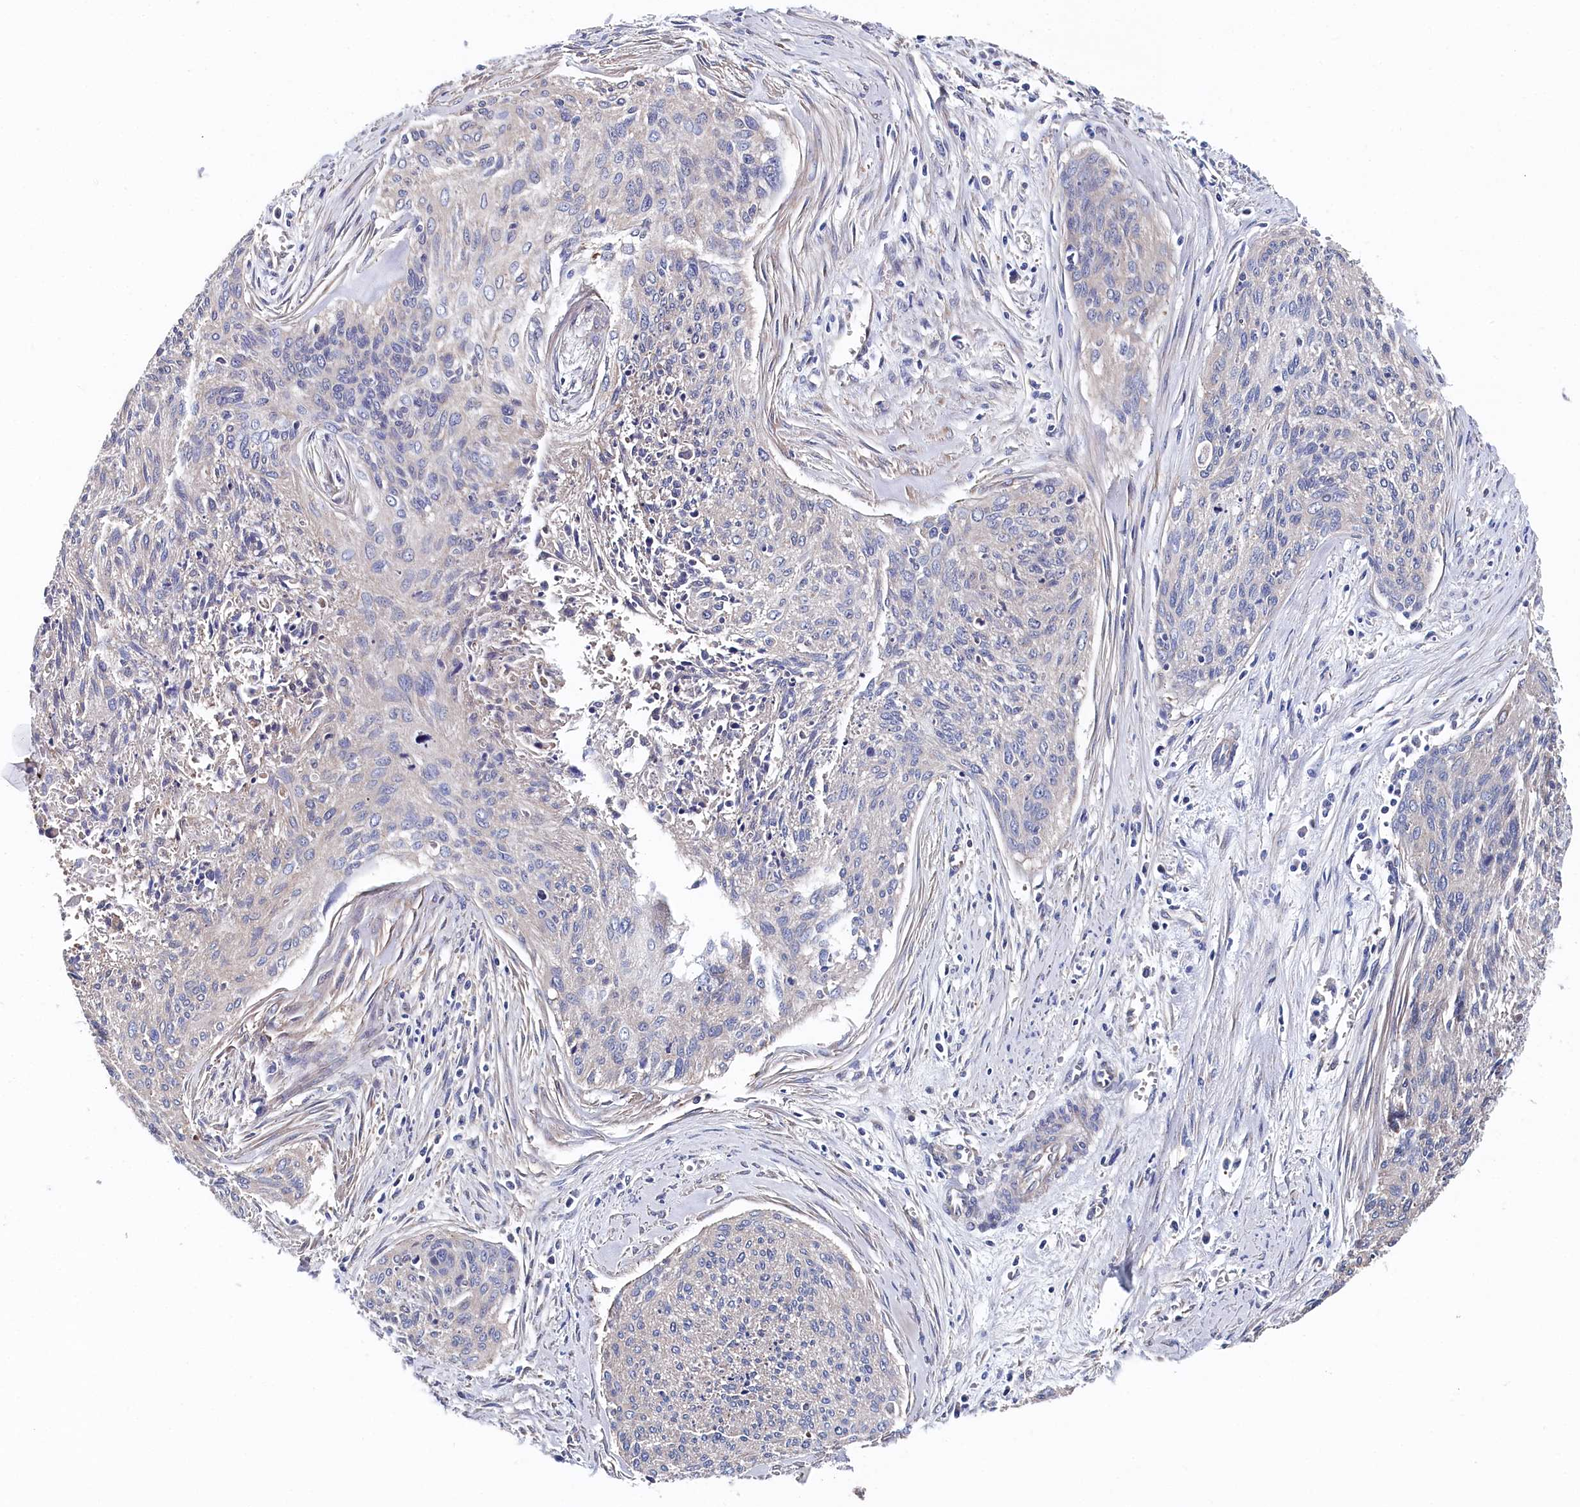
{"staining": {"intensity": "negative", "quantity": "none", "location": "none"}, "tissue": "cervical cancer", "cell_type": "Tumor cells", "image_type": "cancer", "snomed": [{"axis": "morphology", "description": "Squamous cell carcinoma, NOS"}, {"axis": "topography", "description": "Cervix"}], "caption": "An immunohistochemistry histopathology image of cervical cancer (squamous cell carcinoma) is shown. There is no staining in tumor cells of cervical cancer (squamous cell carcinoma).", "gene": "BHMT", "patient": {"sex": "female", "age": 55}}